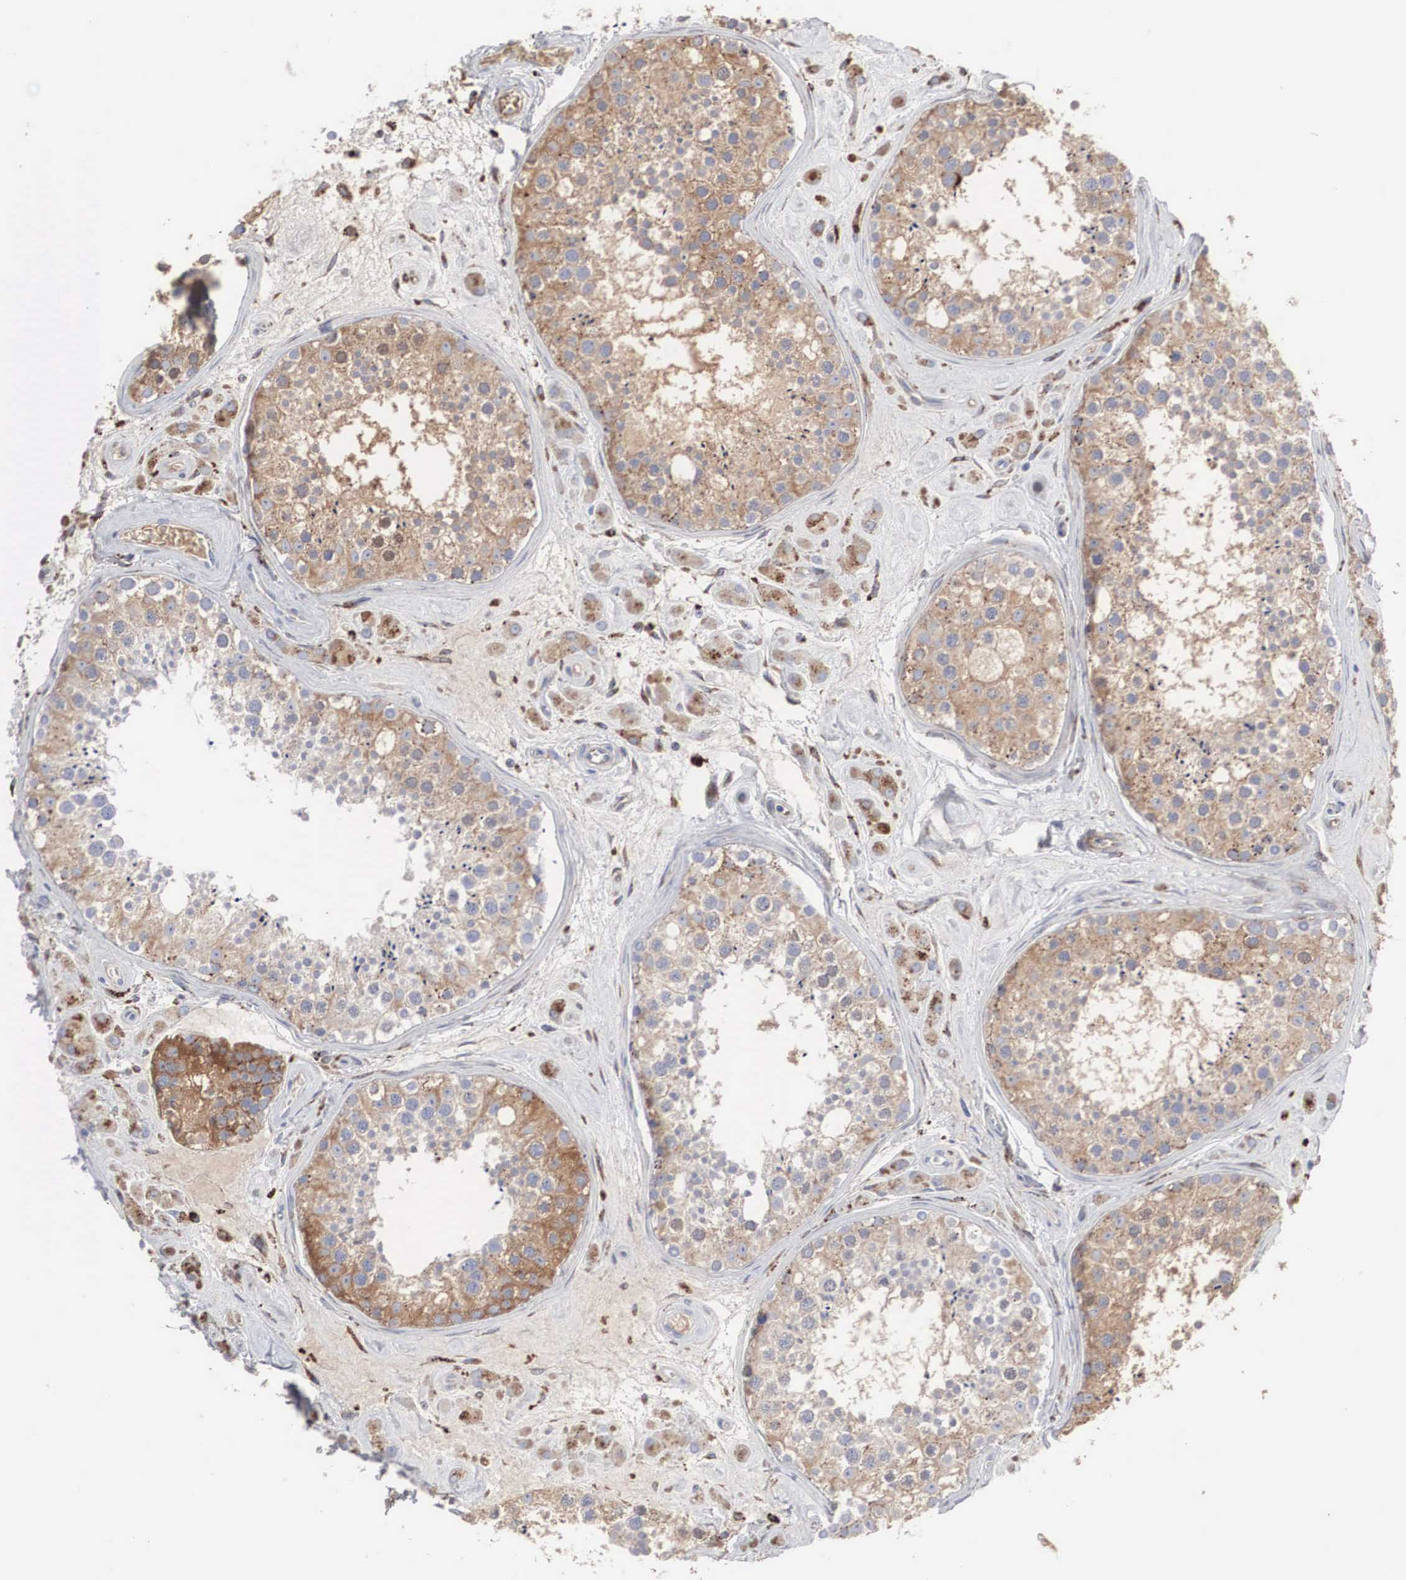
{"staining": {"intensity": "moderate", "quantity": ">75%", "location": "cytoplasmic/membranous"}, "tissue": "testis", "cell_type": "Cells in seminiferous ducts", "image_type": "normal", "snomed": [{"axis": "morphology", "description": "Normal tissue, NOS"}, {"axis": "topography", "description": "Testis"}], "caption": "Protein staining displays moderate cytoplasmic/membranous staining in about >75% of cells in seminiferous ducts in benign testis. Nuclei are stained in blue.", "gene": "LGALS3BP", "patient": {"sex": "male", "age": 38}}